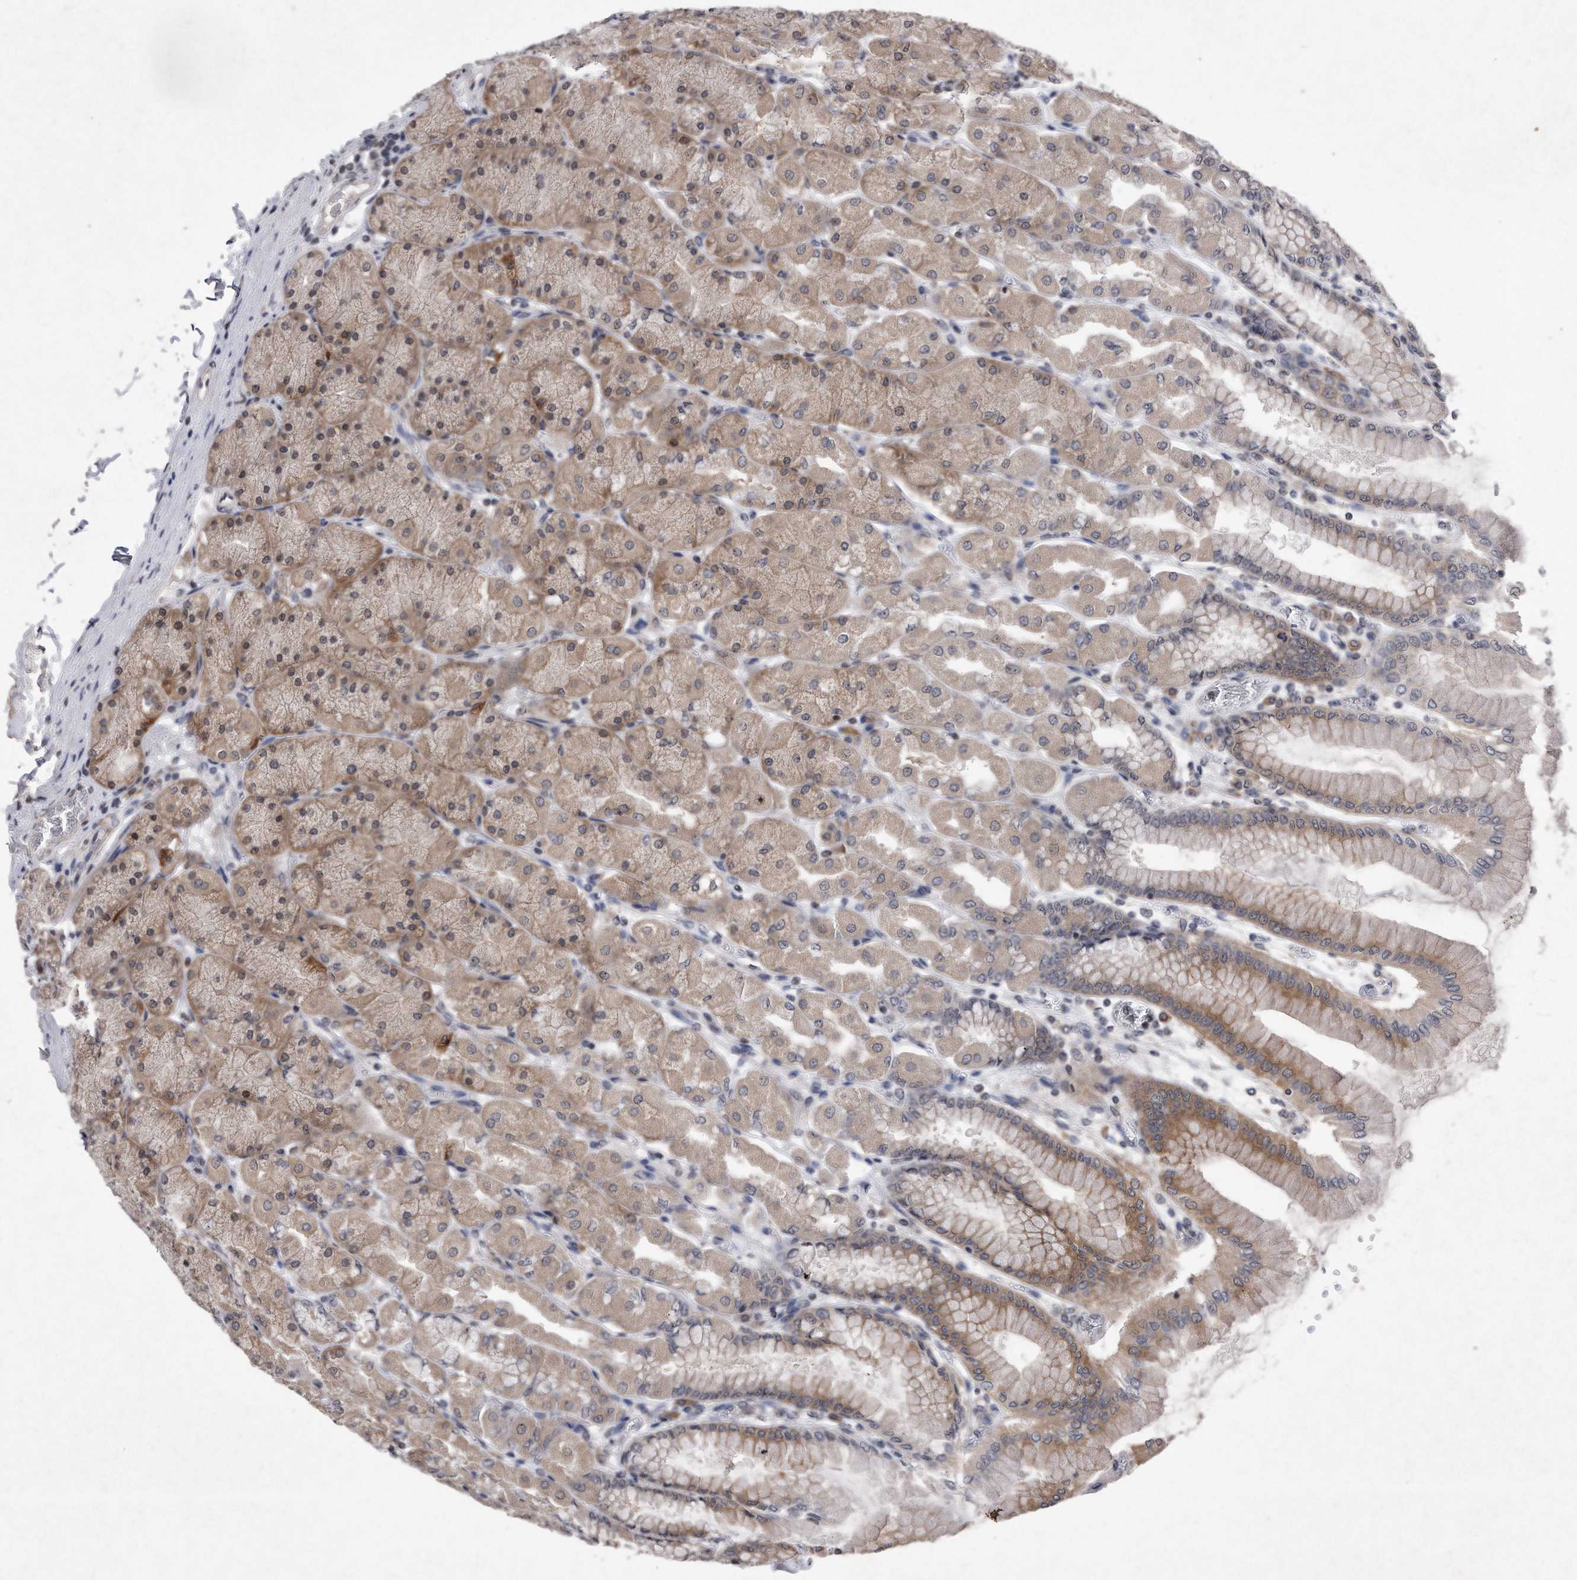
{"staining": {"intensity": "moderate", "quantity": ">75%", "location": "cytoplasmic/membranous"}, "tissue": "stomach", "cell_type": "Glandular cells", "image_type": "normal", "snomed": [{"axis": "morphology", "description": "Normal tissue, NOS"}, {"axis": "topography", "description": "Stomach, upper"}], "caption": "Protein staining of normal stomach displays moderate cytoplasmic/membranous staining in approximately >75% of glandular cells.", "gene": "DAB1", "patient": {"sex": "female", "age": 56}}